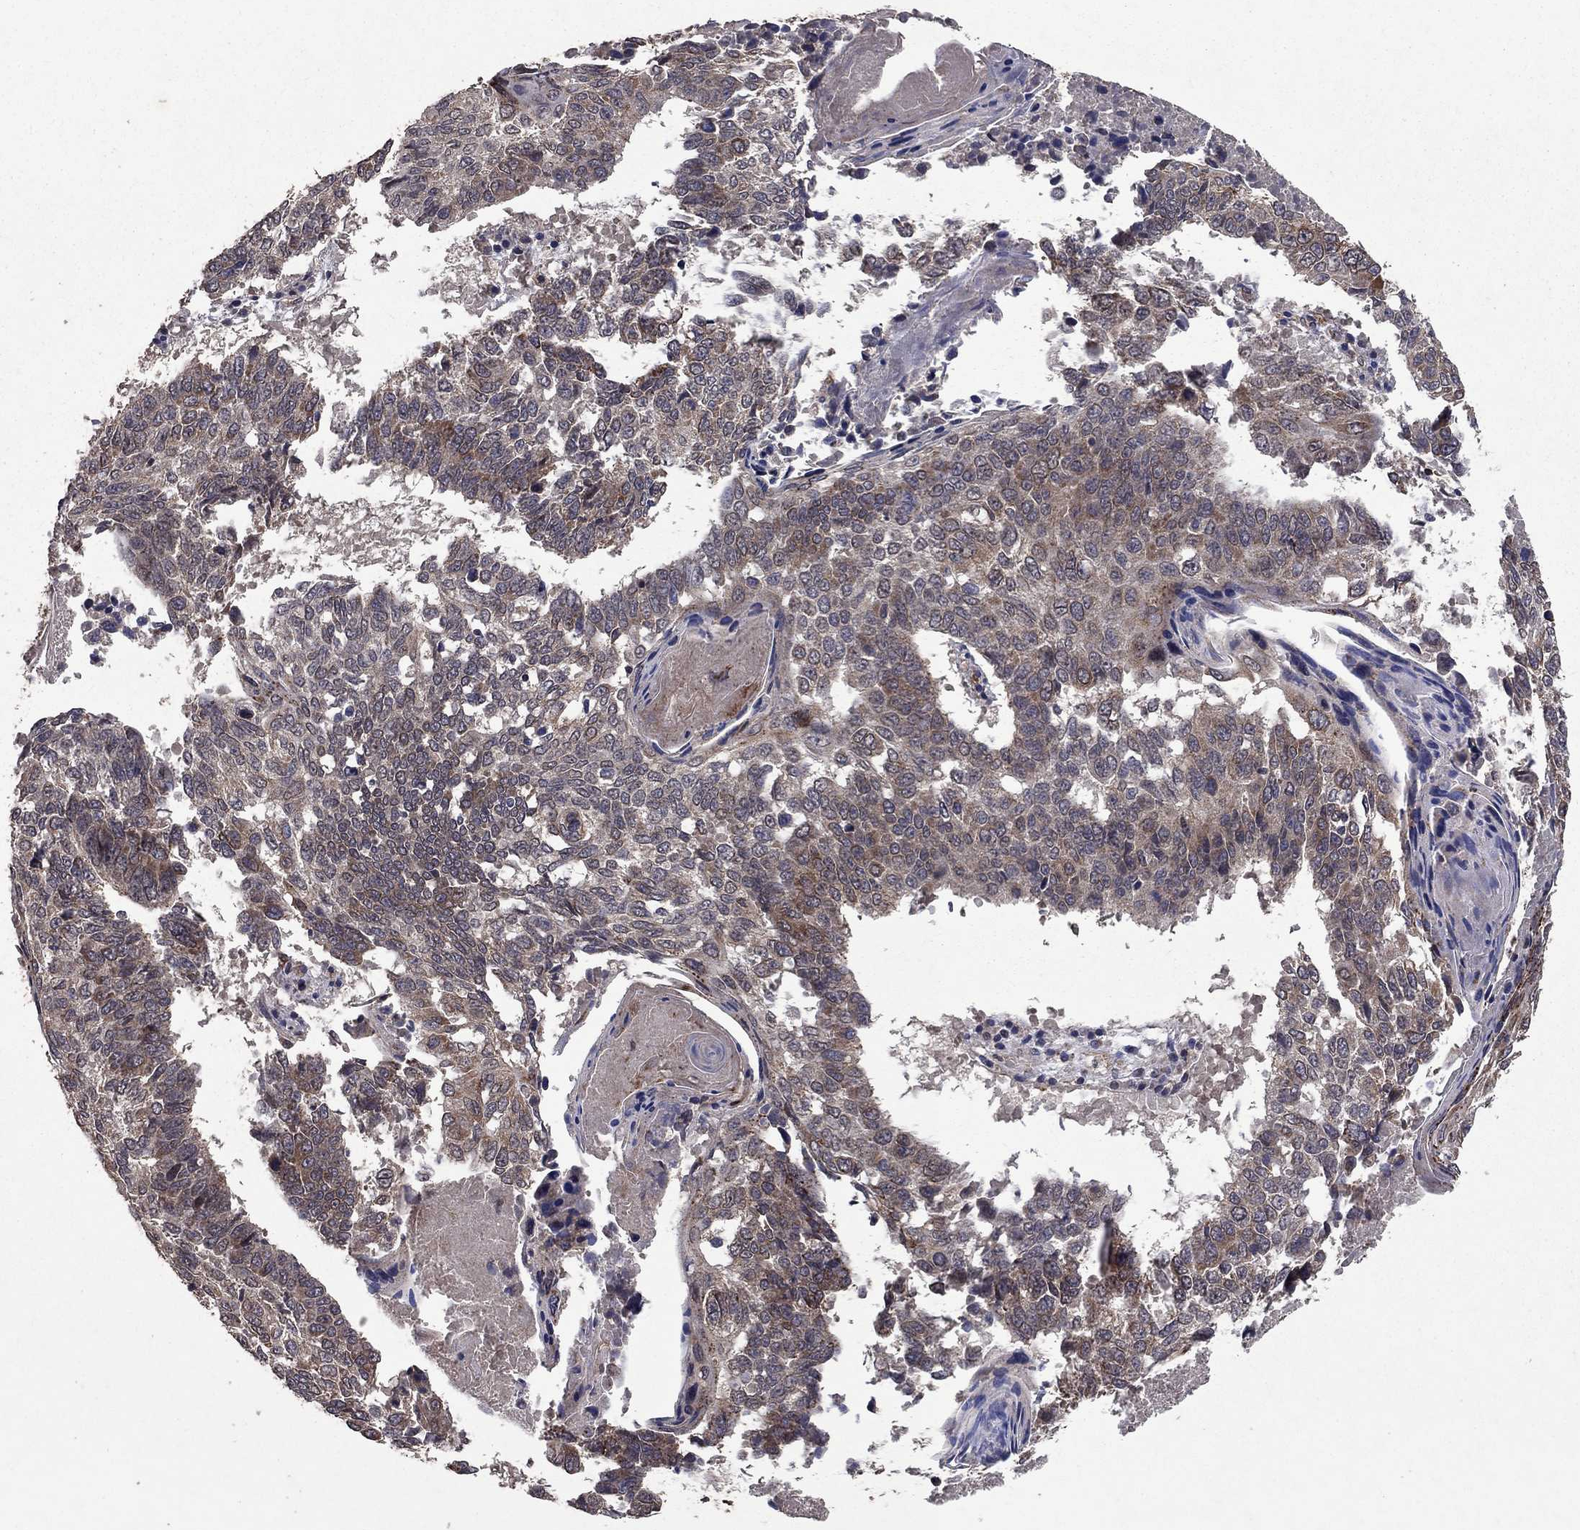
{"staining": {"intensity": "moderate", "quantity": "<25%", "location": "cytoplasmic/membranous"}, "tissue": "lung cancer", "cell_type": "Tumor cells", "image_type": "cancer", "snomed": [{"axis": "morphology", "description": "Squamous cell carcinoma, NOS"}, {"axis": "topography", "description": "Lung"}], "caption": "Protein staining displays moderate cytoplasmic/membranous staining in about <25% of tumor cells in lung cancer (squamous cell carcinoma).", "gene": "DHRS1", "patient": {"sex": "male", "age": 73}}